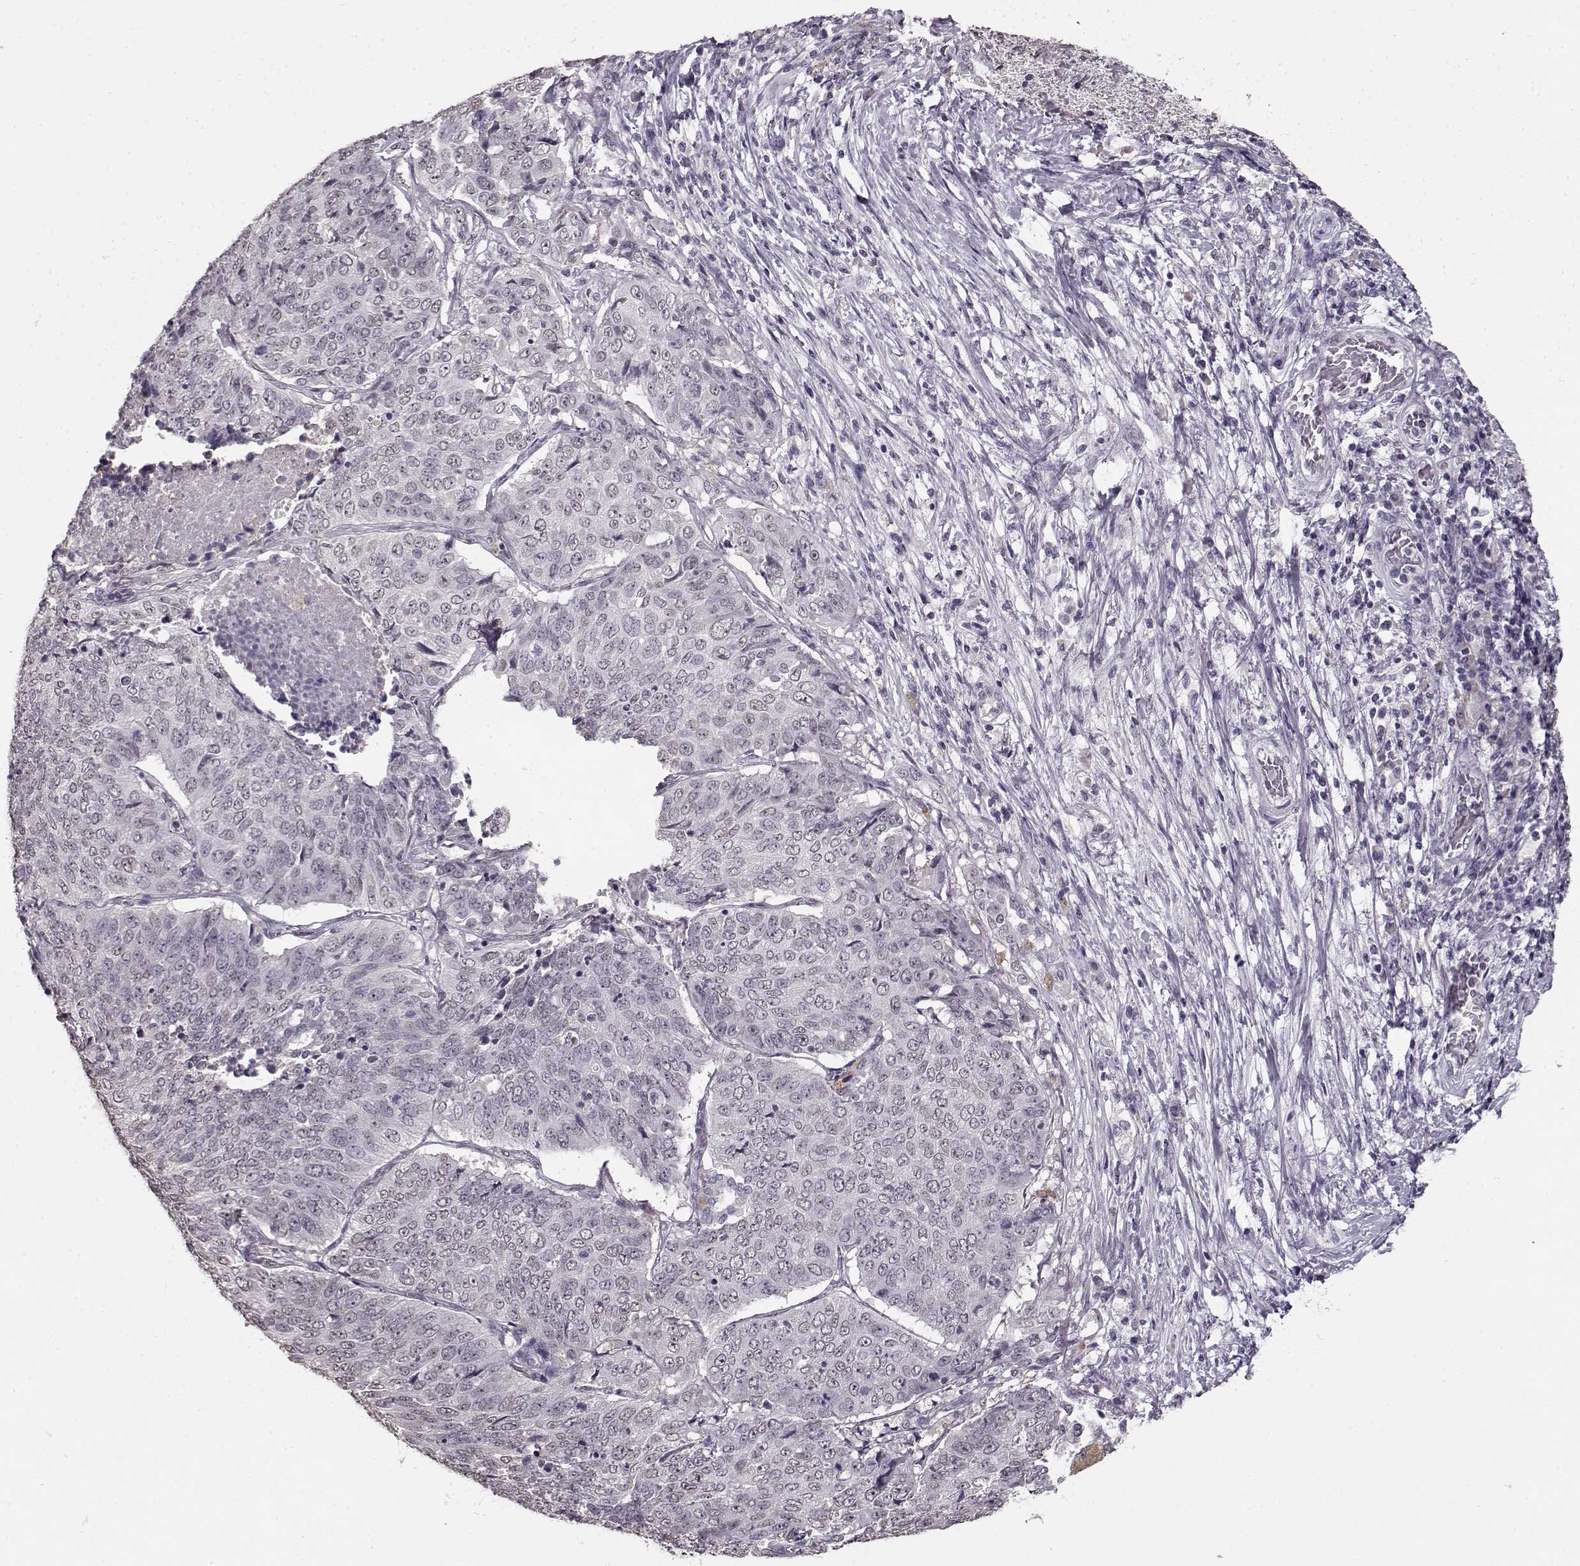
{"staining": {"intensity": "weak", "quantity": "<25%", "location": "nuclear"}, "tissue": "lung cancer", "cell_type": "Tumor cells", "image_type": "cancer", "snomed": [{"axis": "morphology", "description": "Normal tissue, NOS"}, {"axis": "morphology", "description": "Squamous cell carcinoma, NOS"}, {"axis": "topography", "description": "Bronchus"}, {"axis": "topography", "description": "Lung"}], "caption": "Immunohistochemistry (IHC) histopathology image of neoplastic tissue: lung cancer stained with DAB (3,3'-diaminobenzidine) reveals no significant protein expression in tumor cells.", "gene": "RP1L1", "patient": {"sex": "male", "age": 64}}